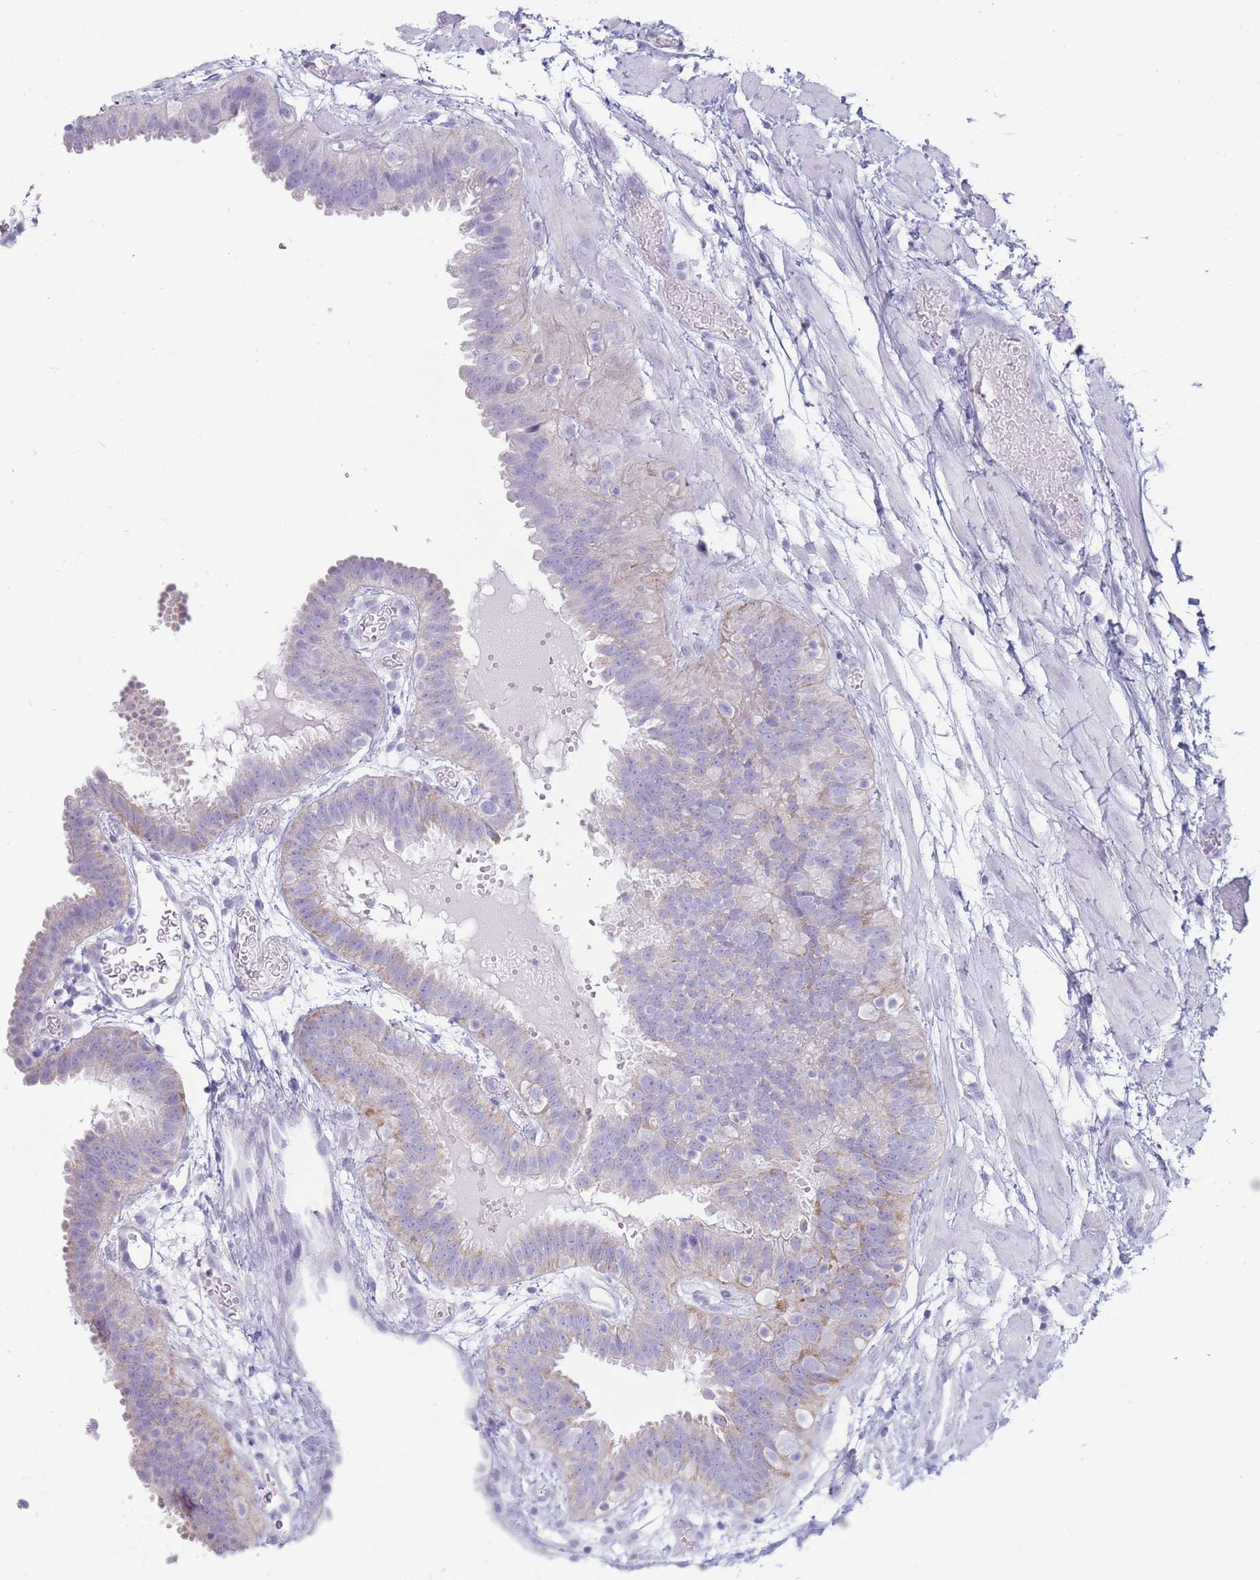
{"staining": {"intensity": "negative", "quantity": "none", "location": "none"}, "tissue": "fallopian tube", "cell_type": "Glandular cells", "image_type": "normal", "snomed": [{"axis": "morphology", "description": "Normal tissue, NOS"}, {"axis": "topography", "description": "Fallopian tube"}], "caption": "Immunohistochemistry photomicrograph of unremarkable fallopian tube: human fallopian tube stained with DAB (3,3'-diaminobenzidine) shows no significant protein positivity in glandular cells.", "gene": "GPR12", "patient": {"sex": "female", "age": 37}}